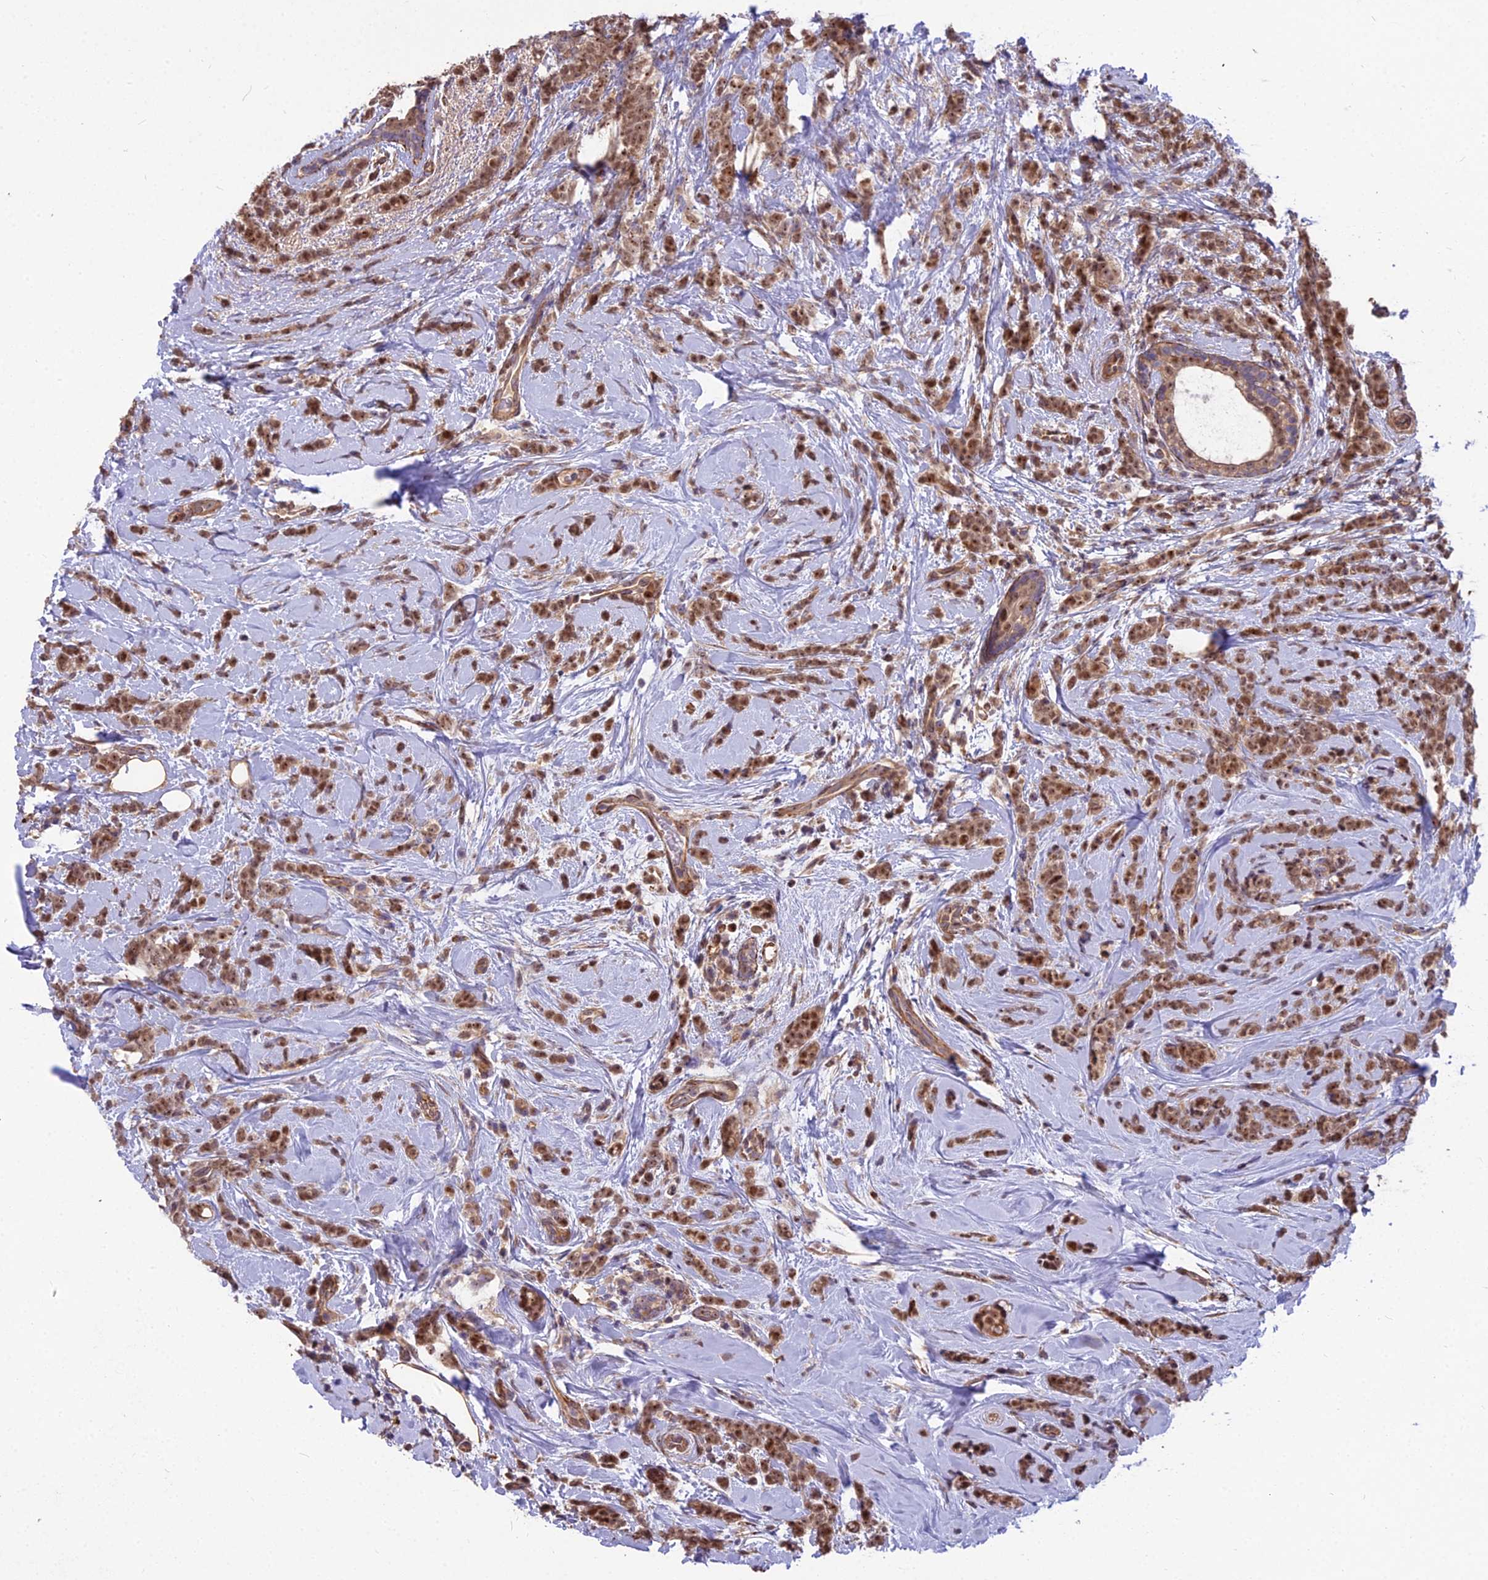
{"staining": {"intensity": "moderate", "quantity": ">75%", "location": "nuclear"}, "tissue": "breast cancer", "cell_type": "Tumor cells", "image_type": "cancer", "snomed": [{"axis": "morphology", "description": "Lobular carcinoma"}, {"axis": "topography", "description": "Breast"}], "caption": "Human lobular carcinoma (breast) stained with a protein marker shows moderate staining in tumor cells.", "gene": "TCEA3", "patient": {"sex": "female", "age": 58}}